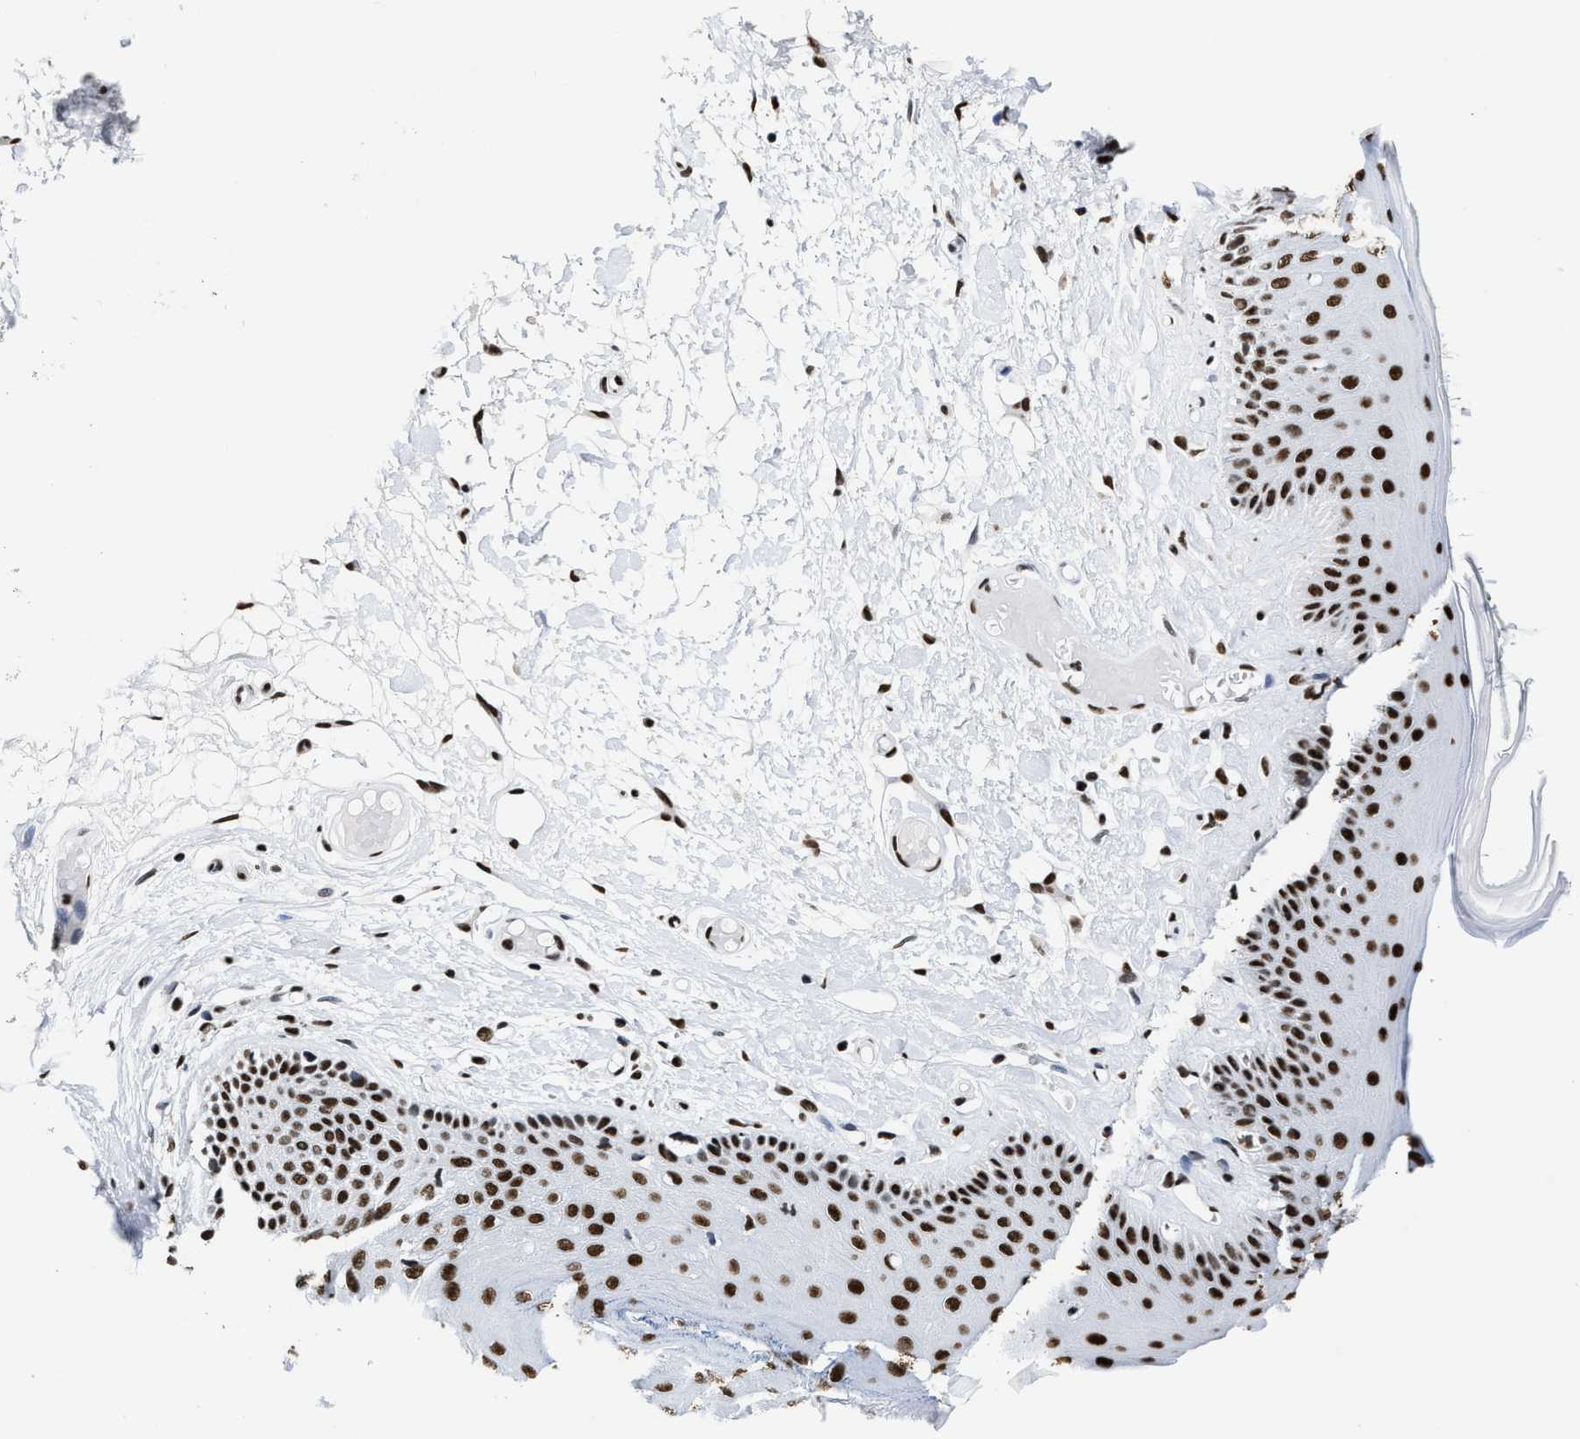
{"staining": {"intensity": "strong", "quantity": ">75%", "location": "nuclear"}, "tissue": "skin", "cell_type": "Epidermal cells", "image_type": "normal", "snomed": [{"axis": "morphology", "description": "Normal tissue, NOS"}, {"axis": "topography", "description": "Vulva"}], "caption": "Brown immunohistochemical staining in benign human skin demonstrates strong nuclear staining in approximately >75% of epidermal cells. Immunohistochemistry (ihc) stains the protein of interest in brown and the nuclei are stained blue.", "gene": "SMARCC2", "patient": {"sex": "female", "age": 73}}